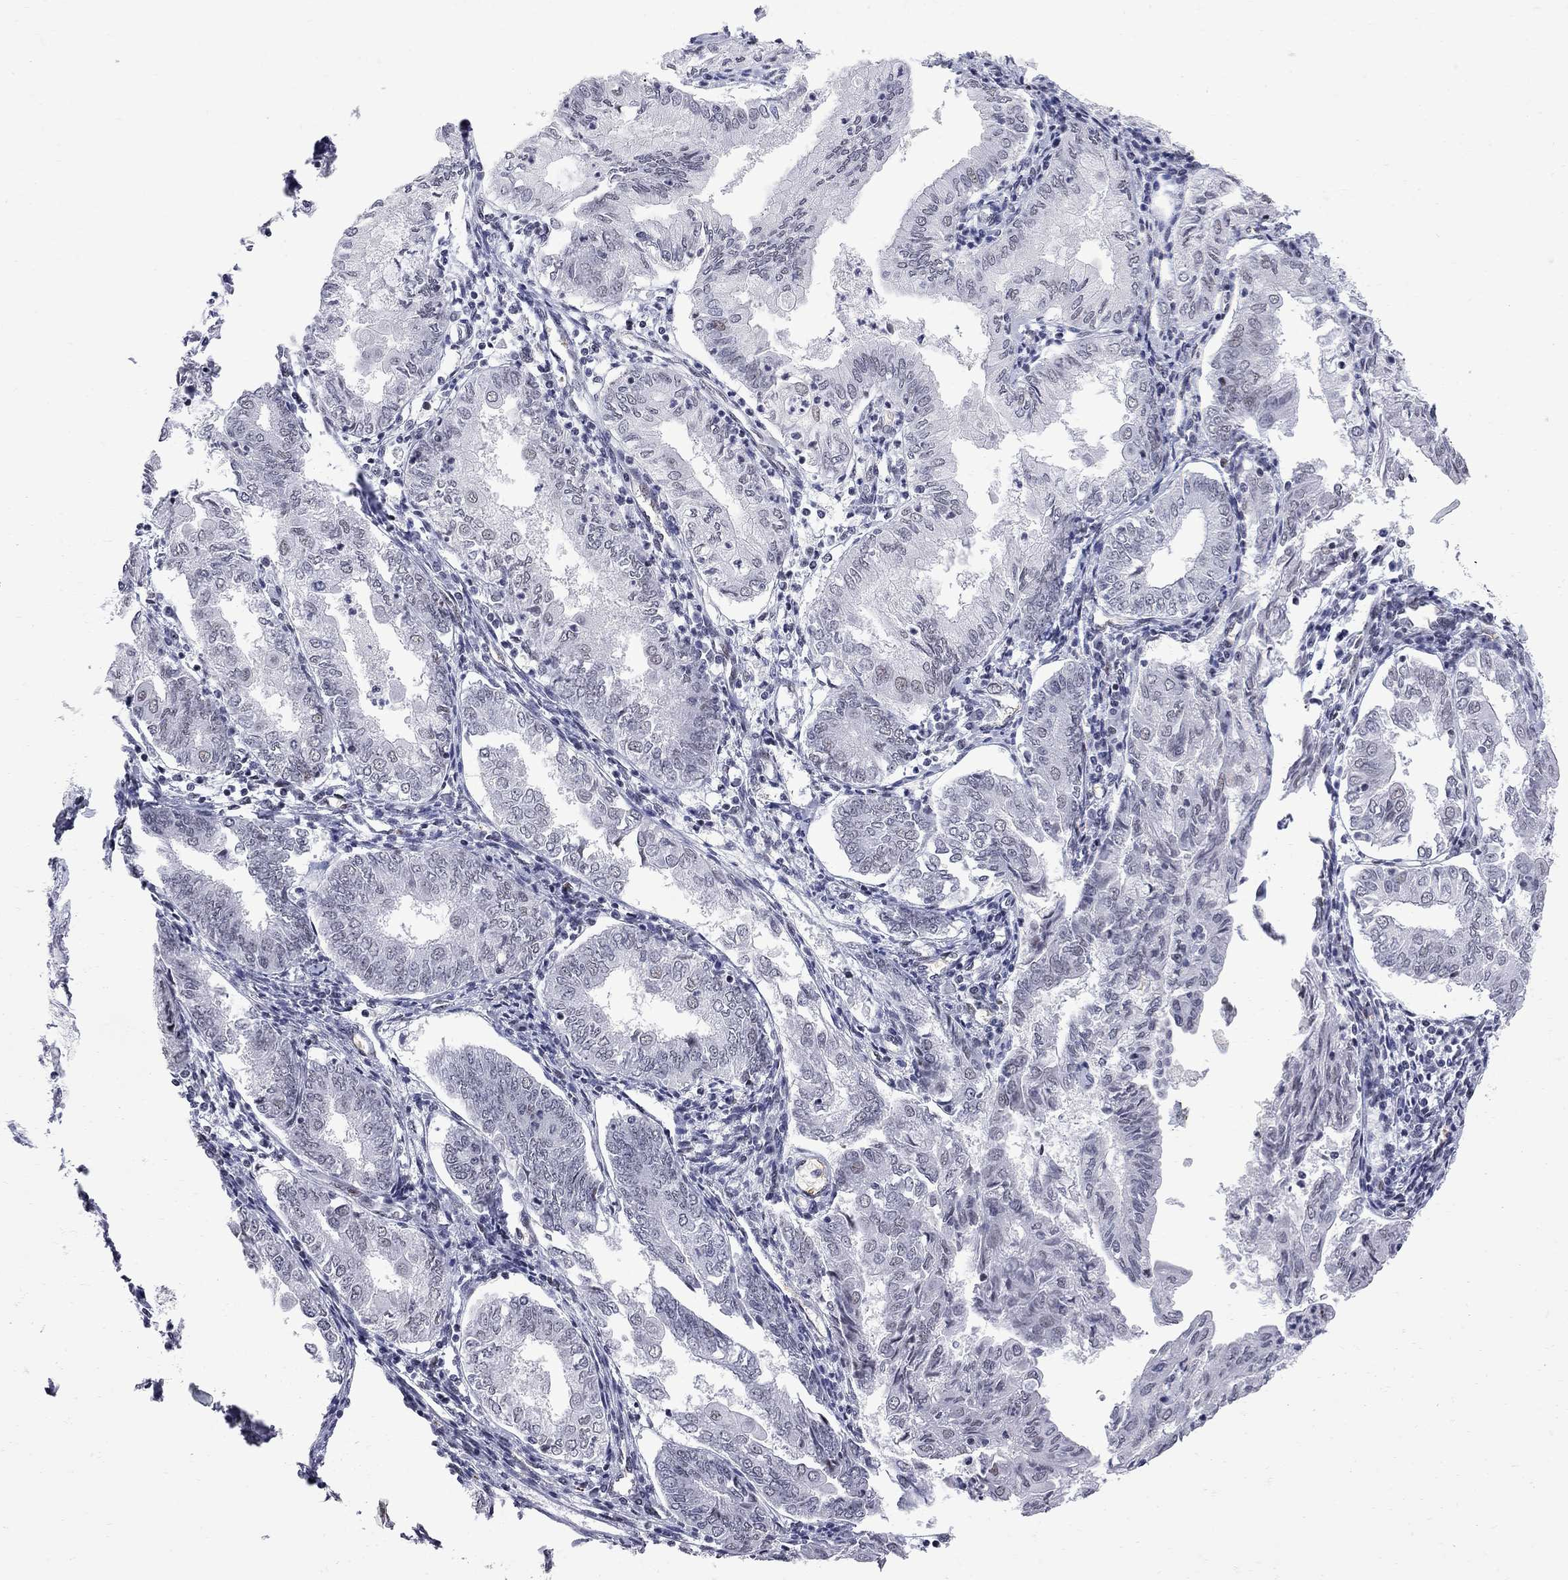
{"staining": {"intensity": "negative", "quantity": "none", "location": "none"}, "tissue": "endometrial cancer", "cell_type": "Tumor cells", "image_type": "cancer", "snomed": [{"axis": "morphology", "description": "Adenocarcinoma, NOS"}, {"axis": "topography", "description": "Endometrium"}], "caption": "There is no significant expression in tumor cells of adenocarcinoma (endometrial). (Brightfield microscopy of DAB (3,3'-diaminobenzidine) immunohistochemistry at high magnification).", "gene": "ZBTB47", "patient": {"sex": "female", "age": 68}}